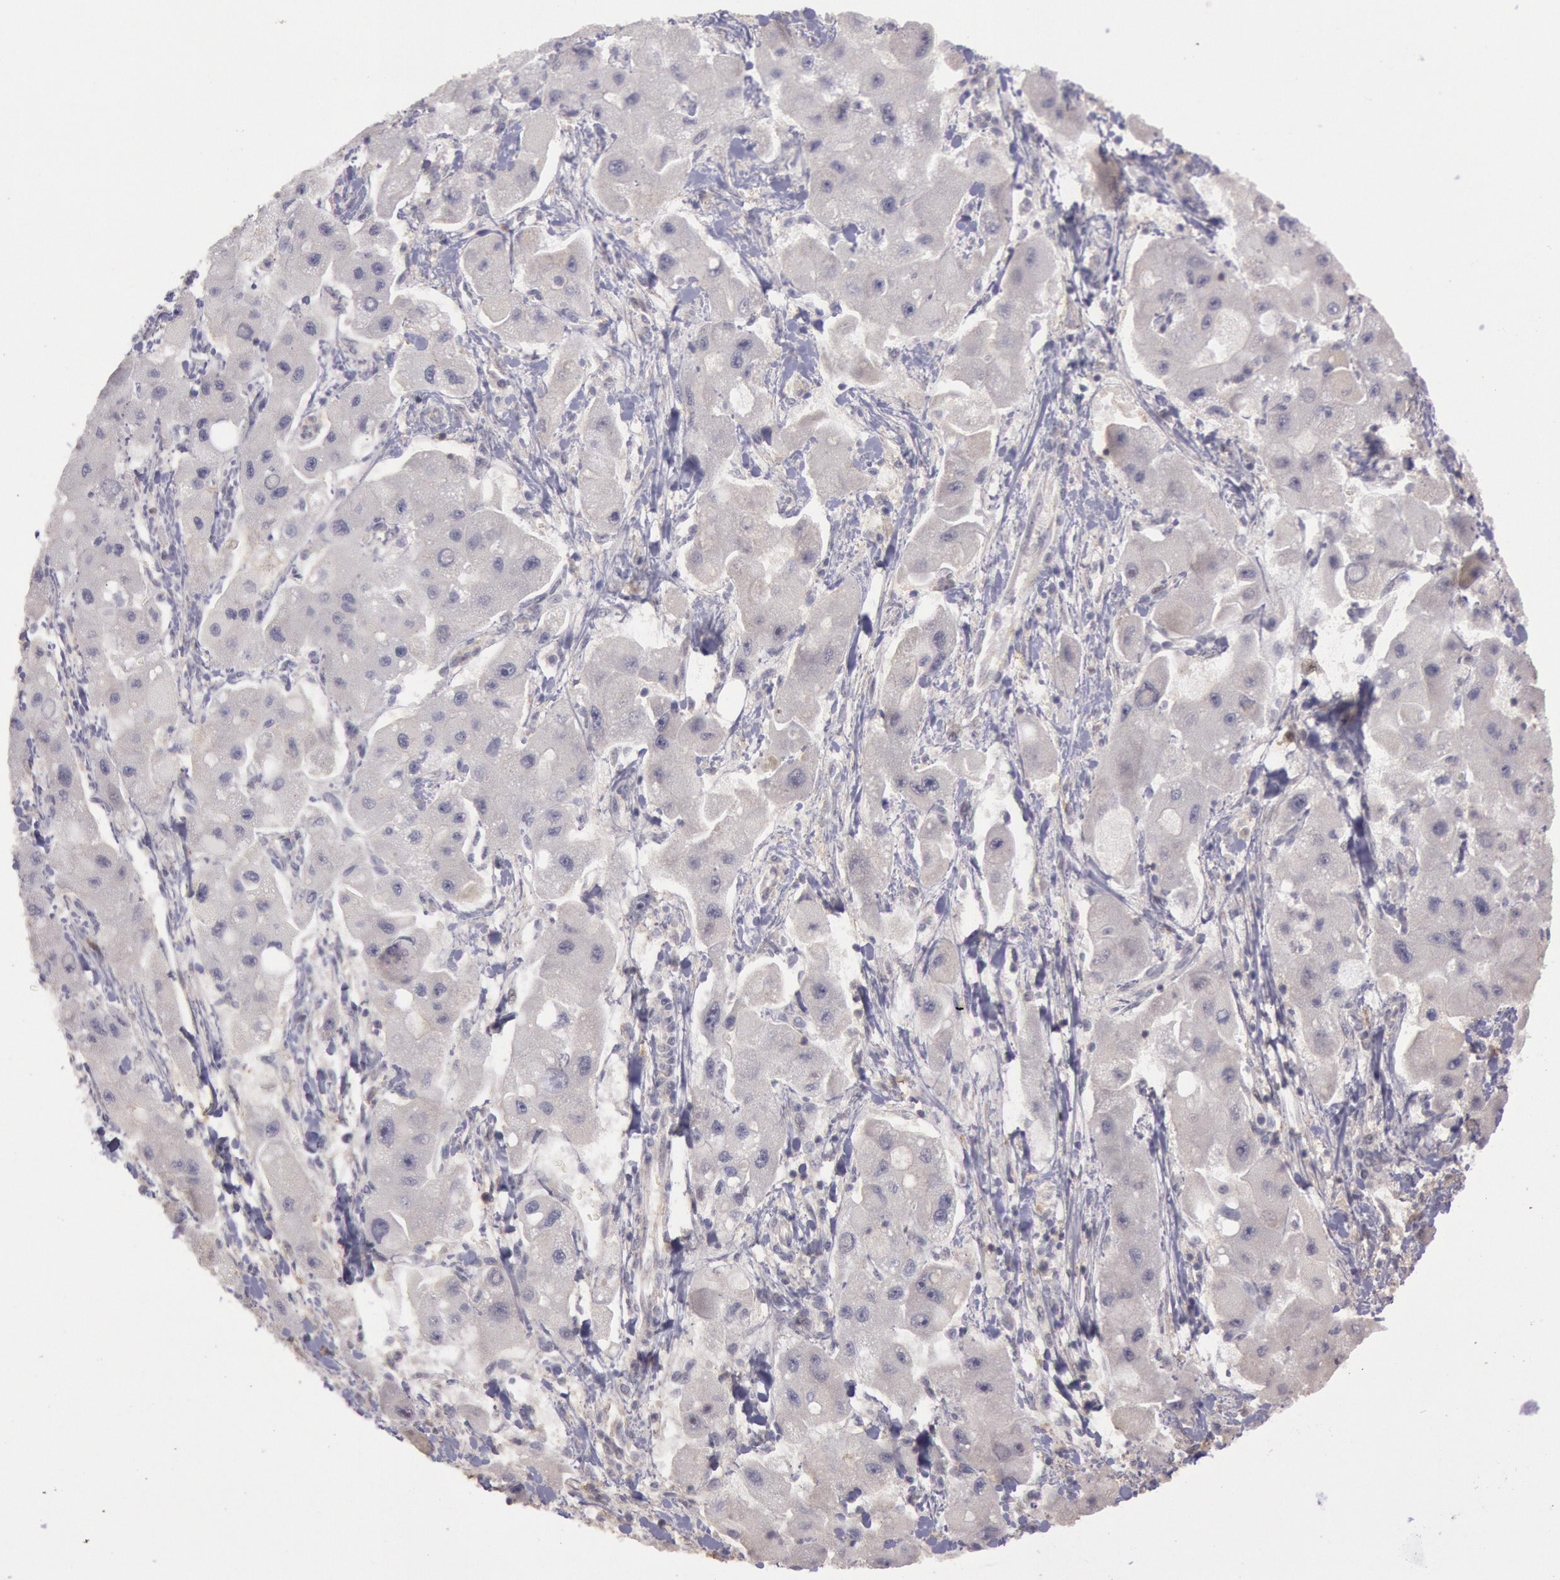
{"staining": {"intensity": "negative", "quantity": "none", "location": "none"}, "tissue": "liver cancer", "cell_type": "Tumor cells", "image_type": "cancer", "snomed": [{"axis": "morphology", "description": "Carcinoma, Hepatocellular, NOS"}, {"axis": "topography", "description": "Liver"}], "caption": "This is an immunohistochemistry (IHC) photomicrograph of human liver hepatocellular carcinoma. There is no expression in tumor cells.", "gene": "TRIB2", "patient": {"sex": "male", "age": 24}}